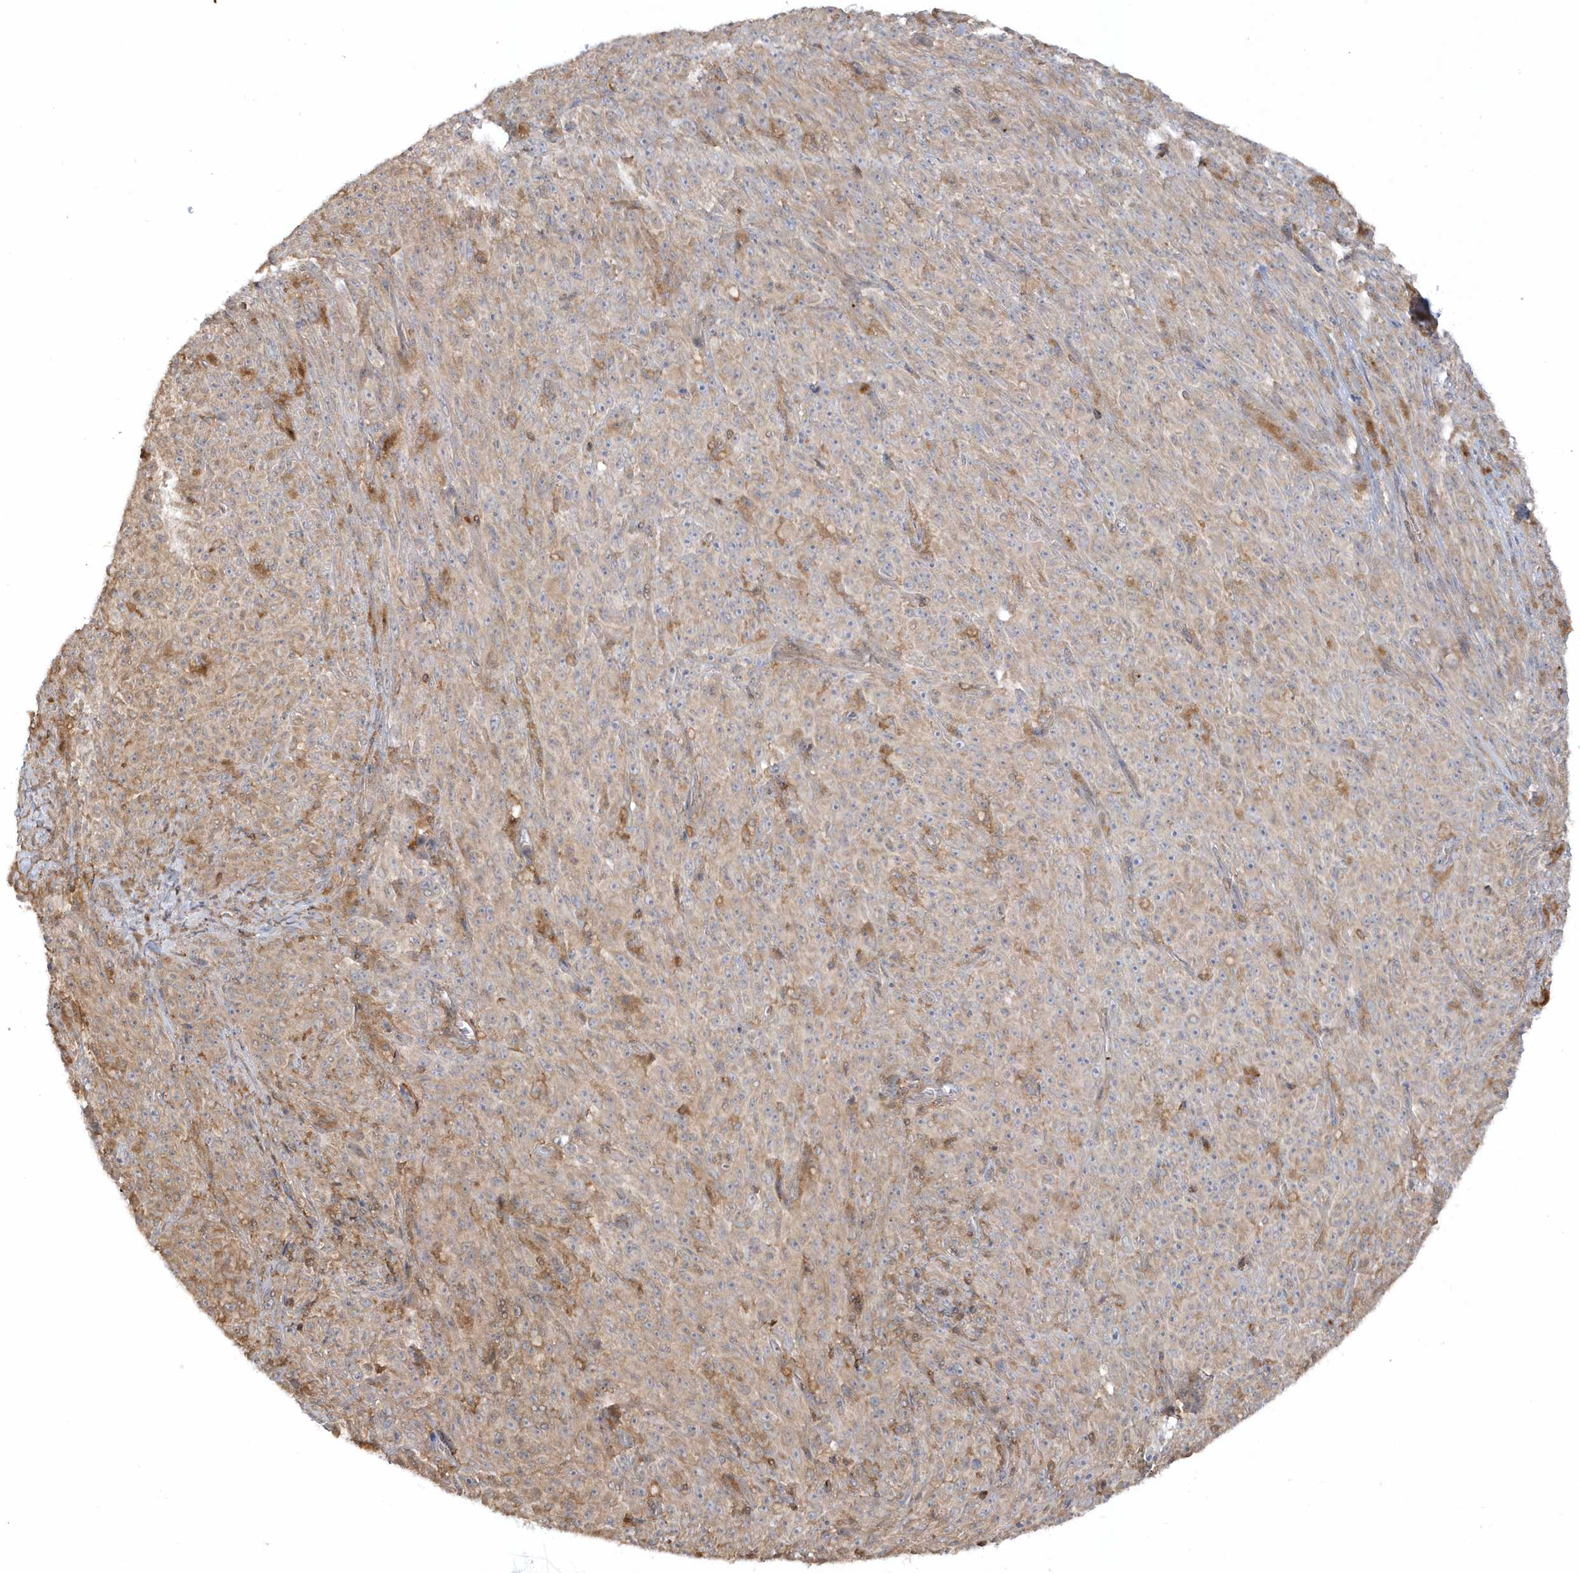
{"staining": {"intensity": "weak", "quantity": ">75%", "location": "cytoplasmic/membranous"}, "tissue": "melanoma", "cell_type": "Tumor cells", "image_type": "cancer", "snomed": [{"axis": "morphology", "description": "Malignant melanoma, NOS"}, {"axis": "topography", "description": "Skin"}], "caption": "A low amount of weak cytoplasmic/membranous expression is present in about >75% of tumor cells in melanoma tissue.", "gene": "BSN", "patient": {"sex": "female", "age": 82}}